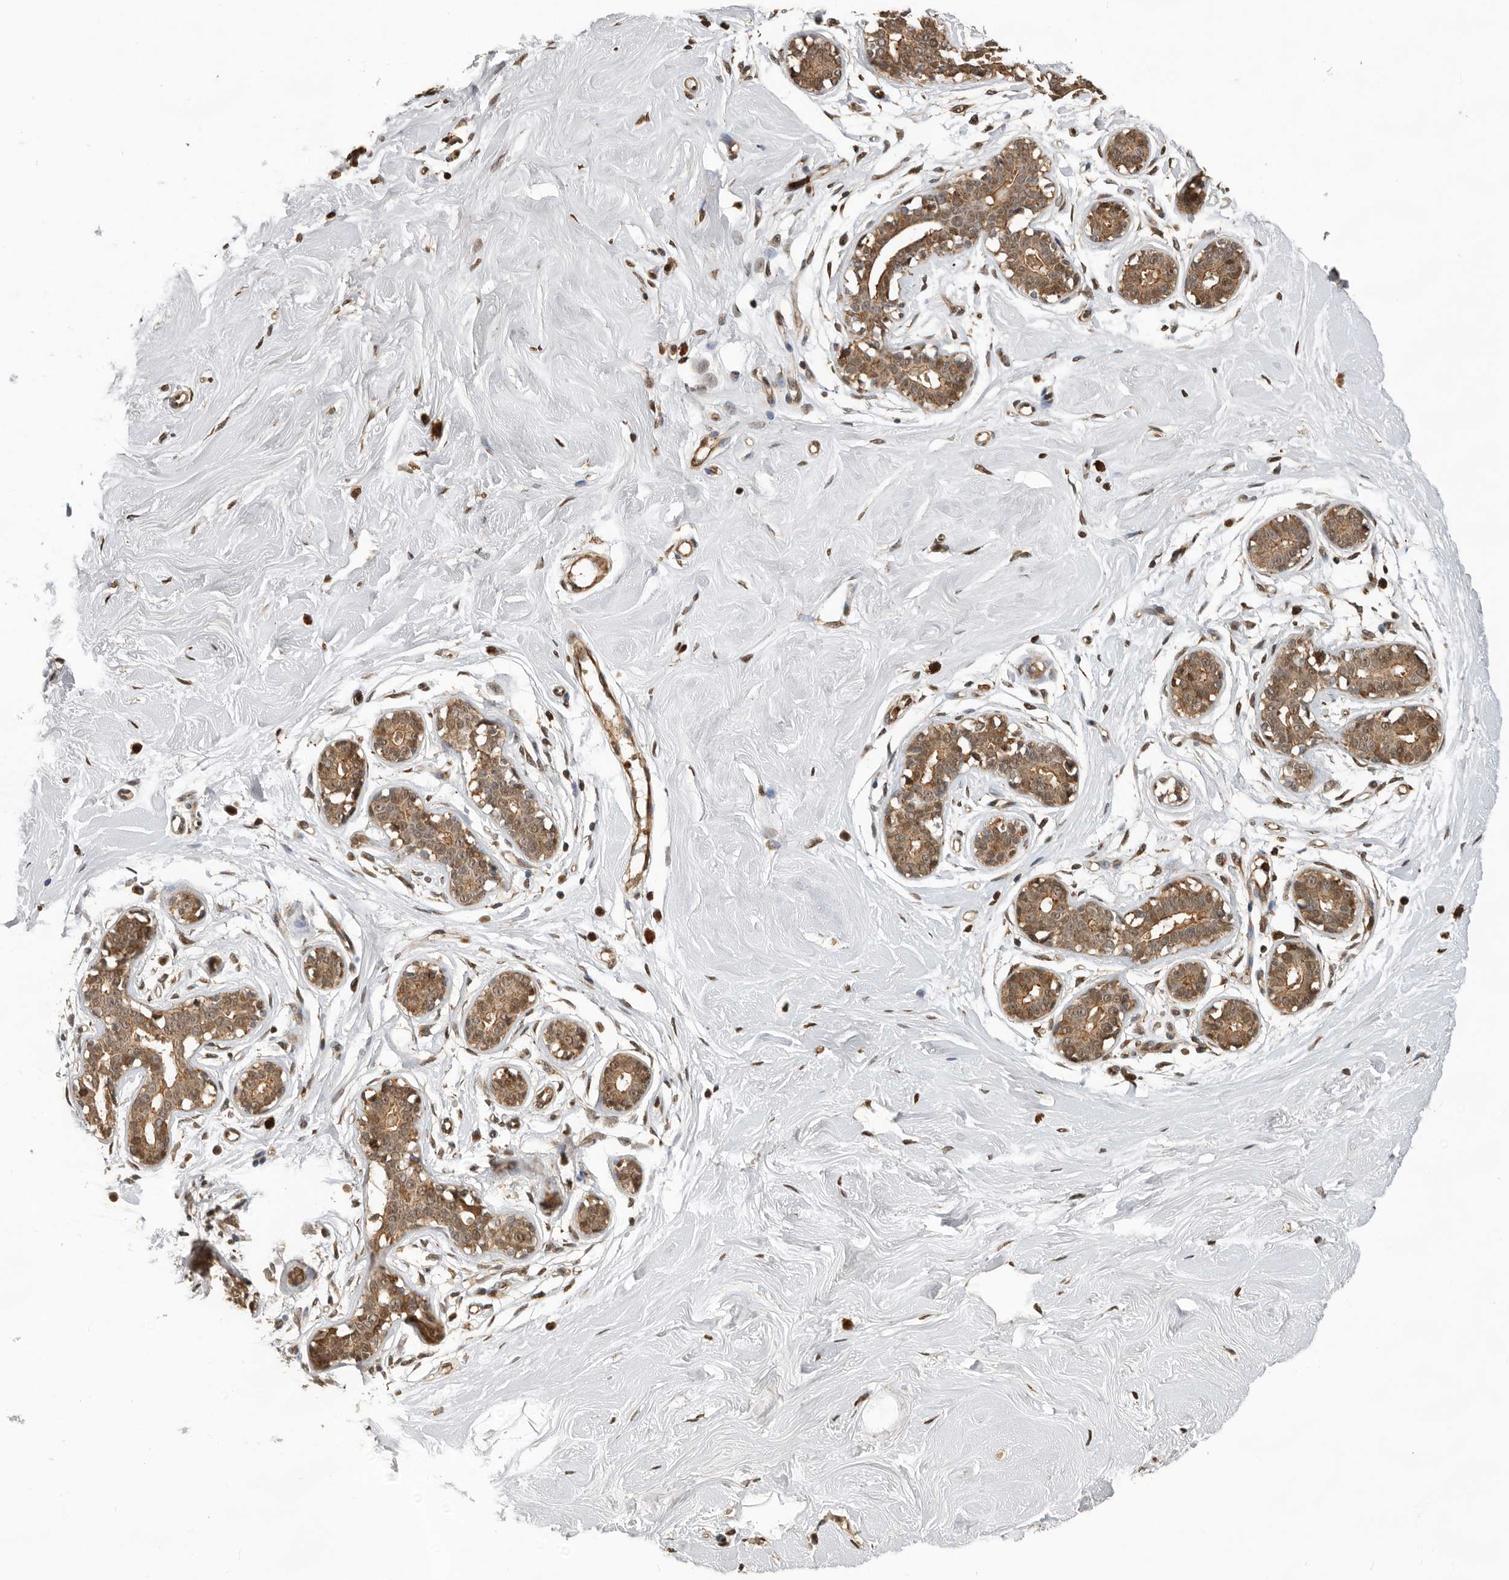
{"staining": {"intensity": "moderate", "quantity": ">75%", "location": "cytoplasmic/membranous"}, "tissue": "breast", "cell_type": "Adipocytes", "image_type": "normal", "snomed": [{"axis": "morphology", "description": "Normal tissue, NOS"}, {"axis": "topography", "description": "Breast"}], "caption": "About >75% of adipocytes in benign human breast display moderate cytoplasmic/membranous protein positivity as visualized by brown immunohistochemical staining.", "gene": "RNF157", "patient": {"sex": "female", "age": 23}}